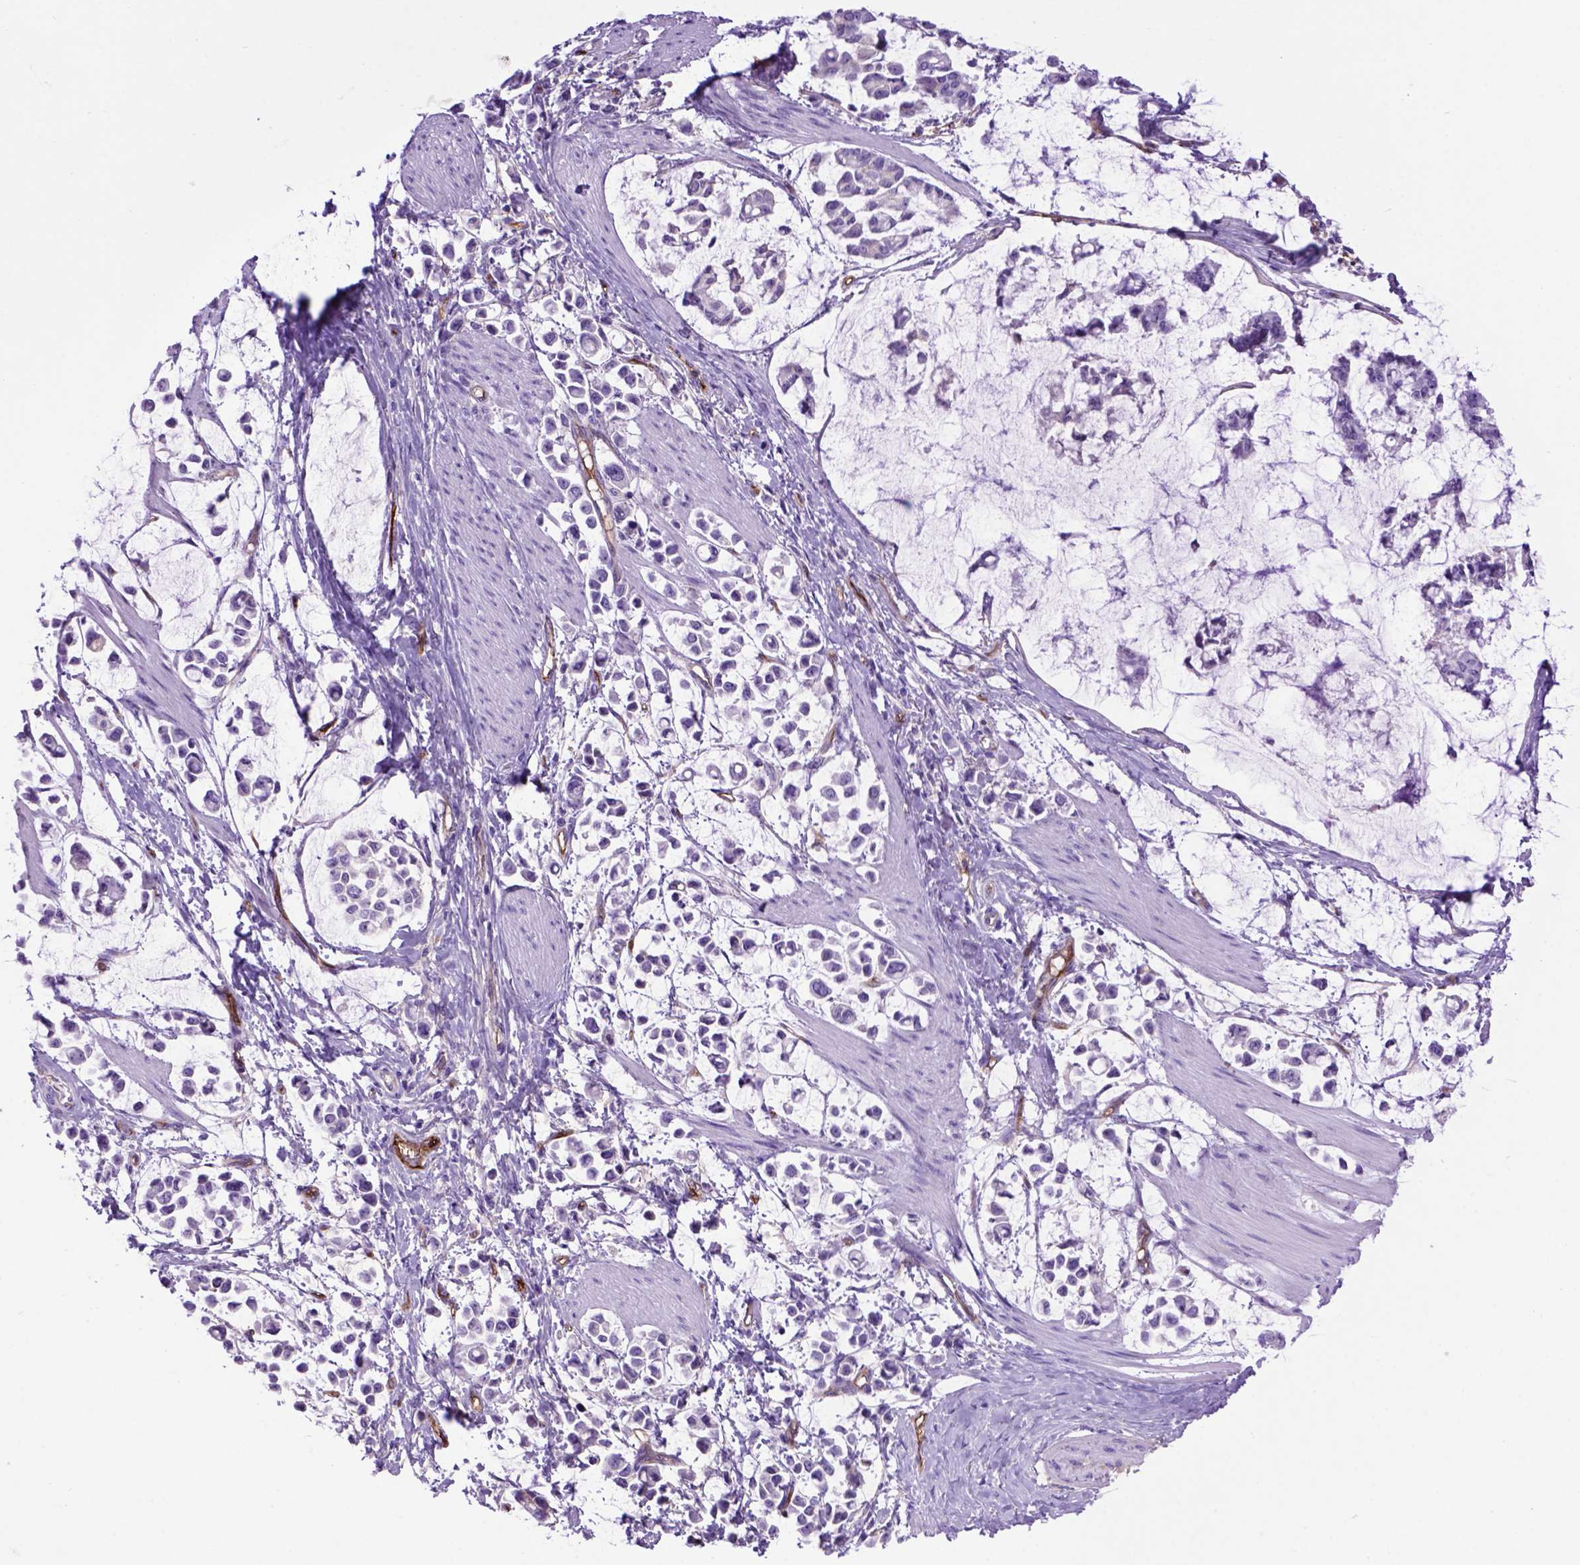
{"staining": {"intensity": "negative", "quantity": "none", "location": "none"}, "tissue": "stomach cancer", "cell_type": "Tumor cells", "image_type": "cancer", "snomed": [{"axis": "morphology", "description": "Adenocarcinoma, NOS"}, {"axis": "topography", "description": "Stomach"}], "caption": "Immunohistochemical staining of adenocarcinoma (stomach) exhibits no significant positivity in tumor cells.", "gene": "ENG", "patient": {"sex": "male", "age": 82}}